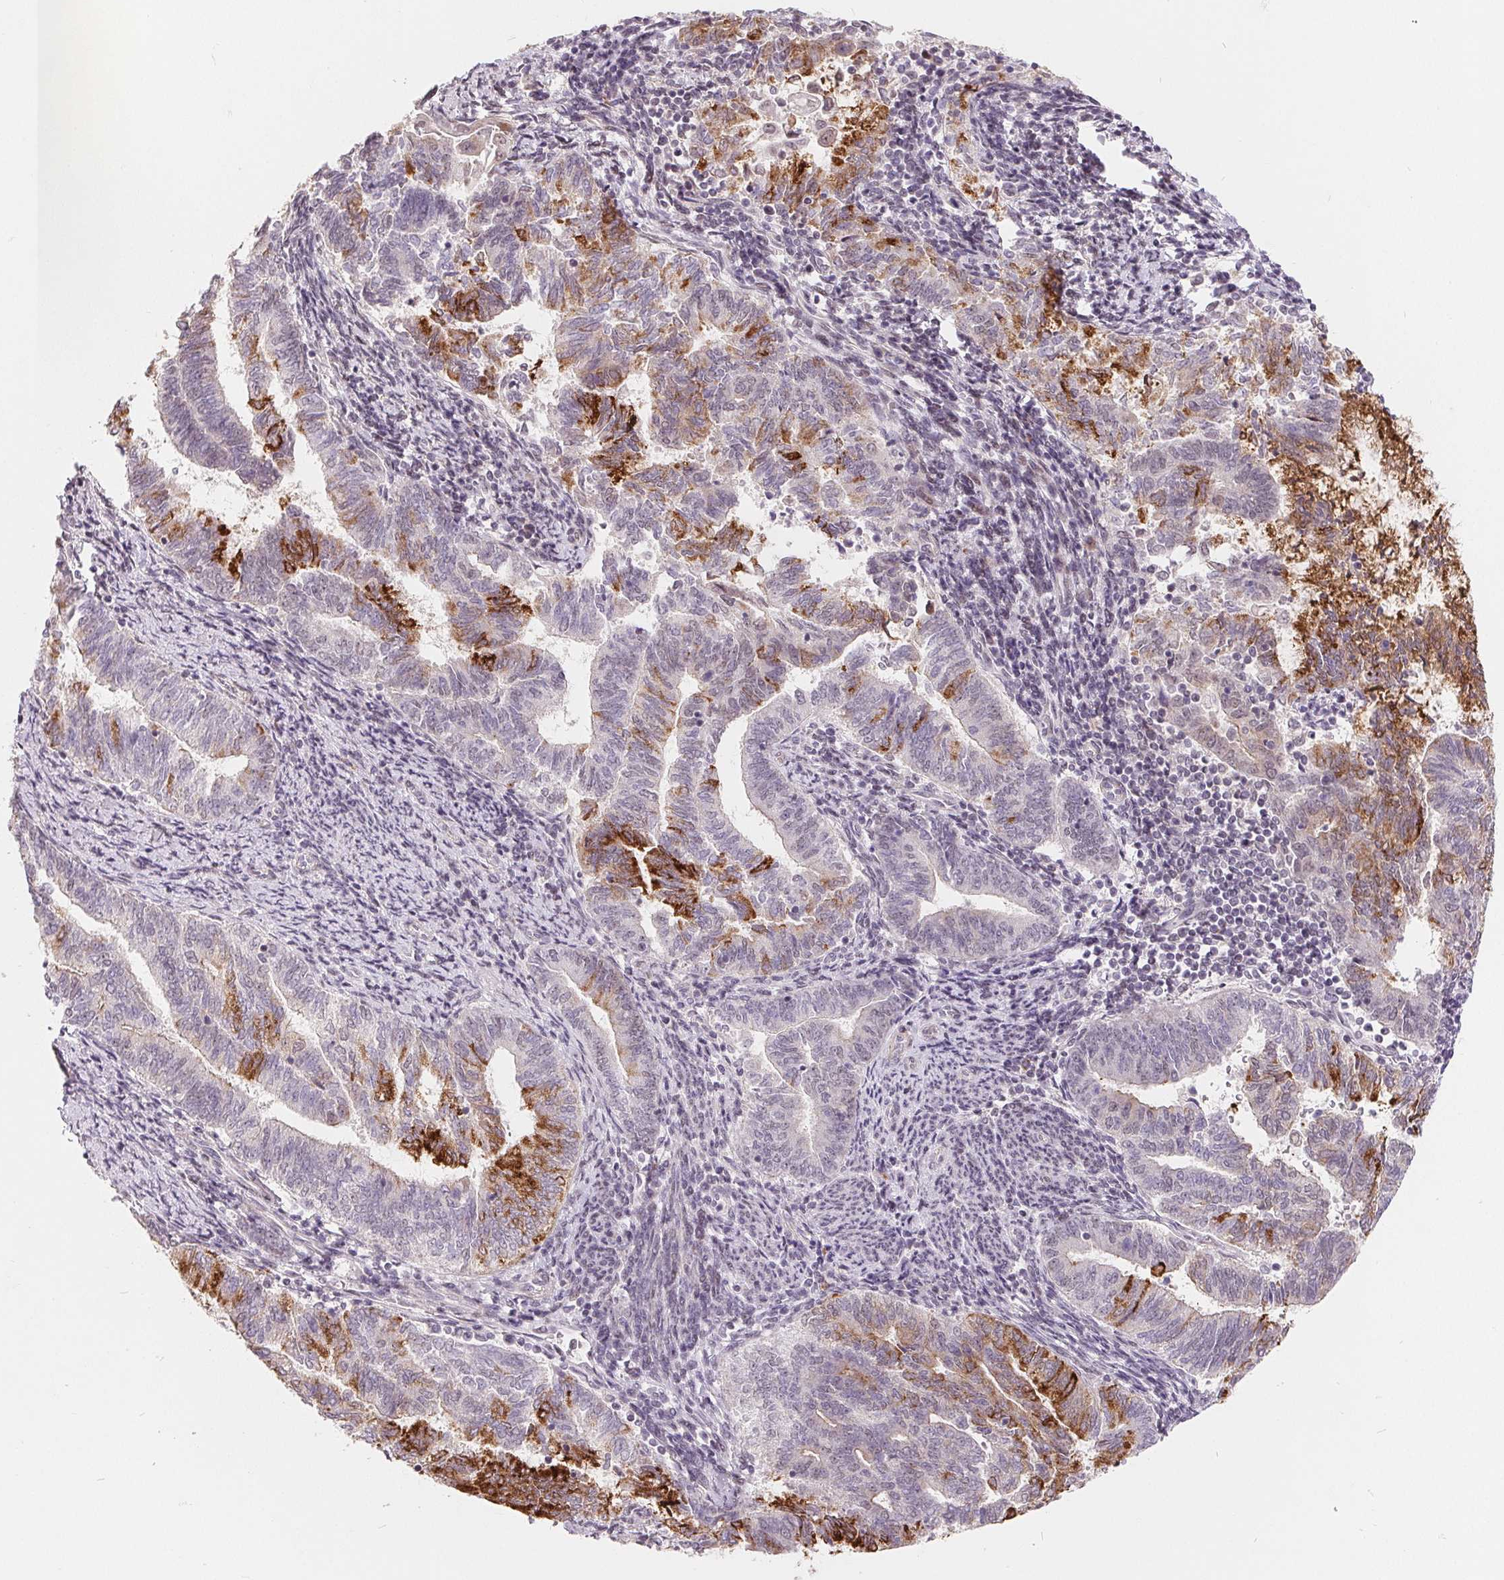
{"staining": {"intensity": "strong", "quantity": "<25%", "location": "cytoplasmic/membranous"}, "tissue": "endometrial cancer", "cell_type": "Tumor cells", "image_type": "cancer", "snomed": [{"axis": "morphology", "description": "Adenocarcinoma, NOS"}, {"axis": "topography", "description": "Endometrium"}], "caption": "DAB immunohistochemical staining of human endometrial cancer shows strong cytoplasmic/membranous protein staining in about <25% of tumor cells.", "gene": "NRG2", "patient": {"sex": "female", "age": 65}}